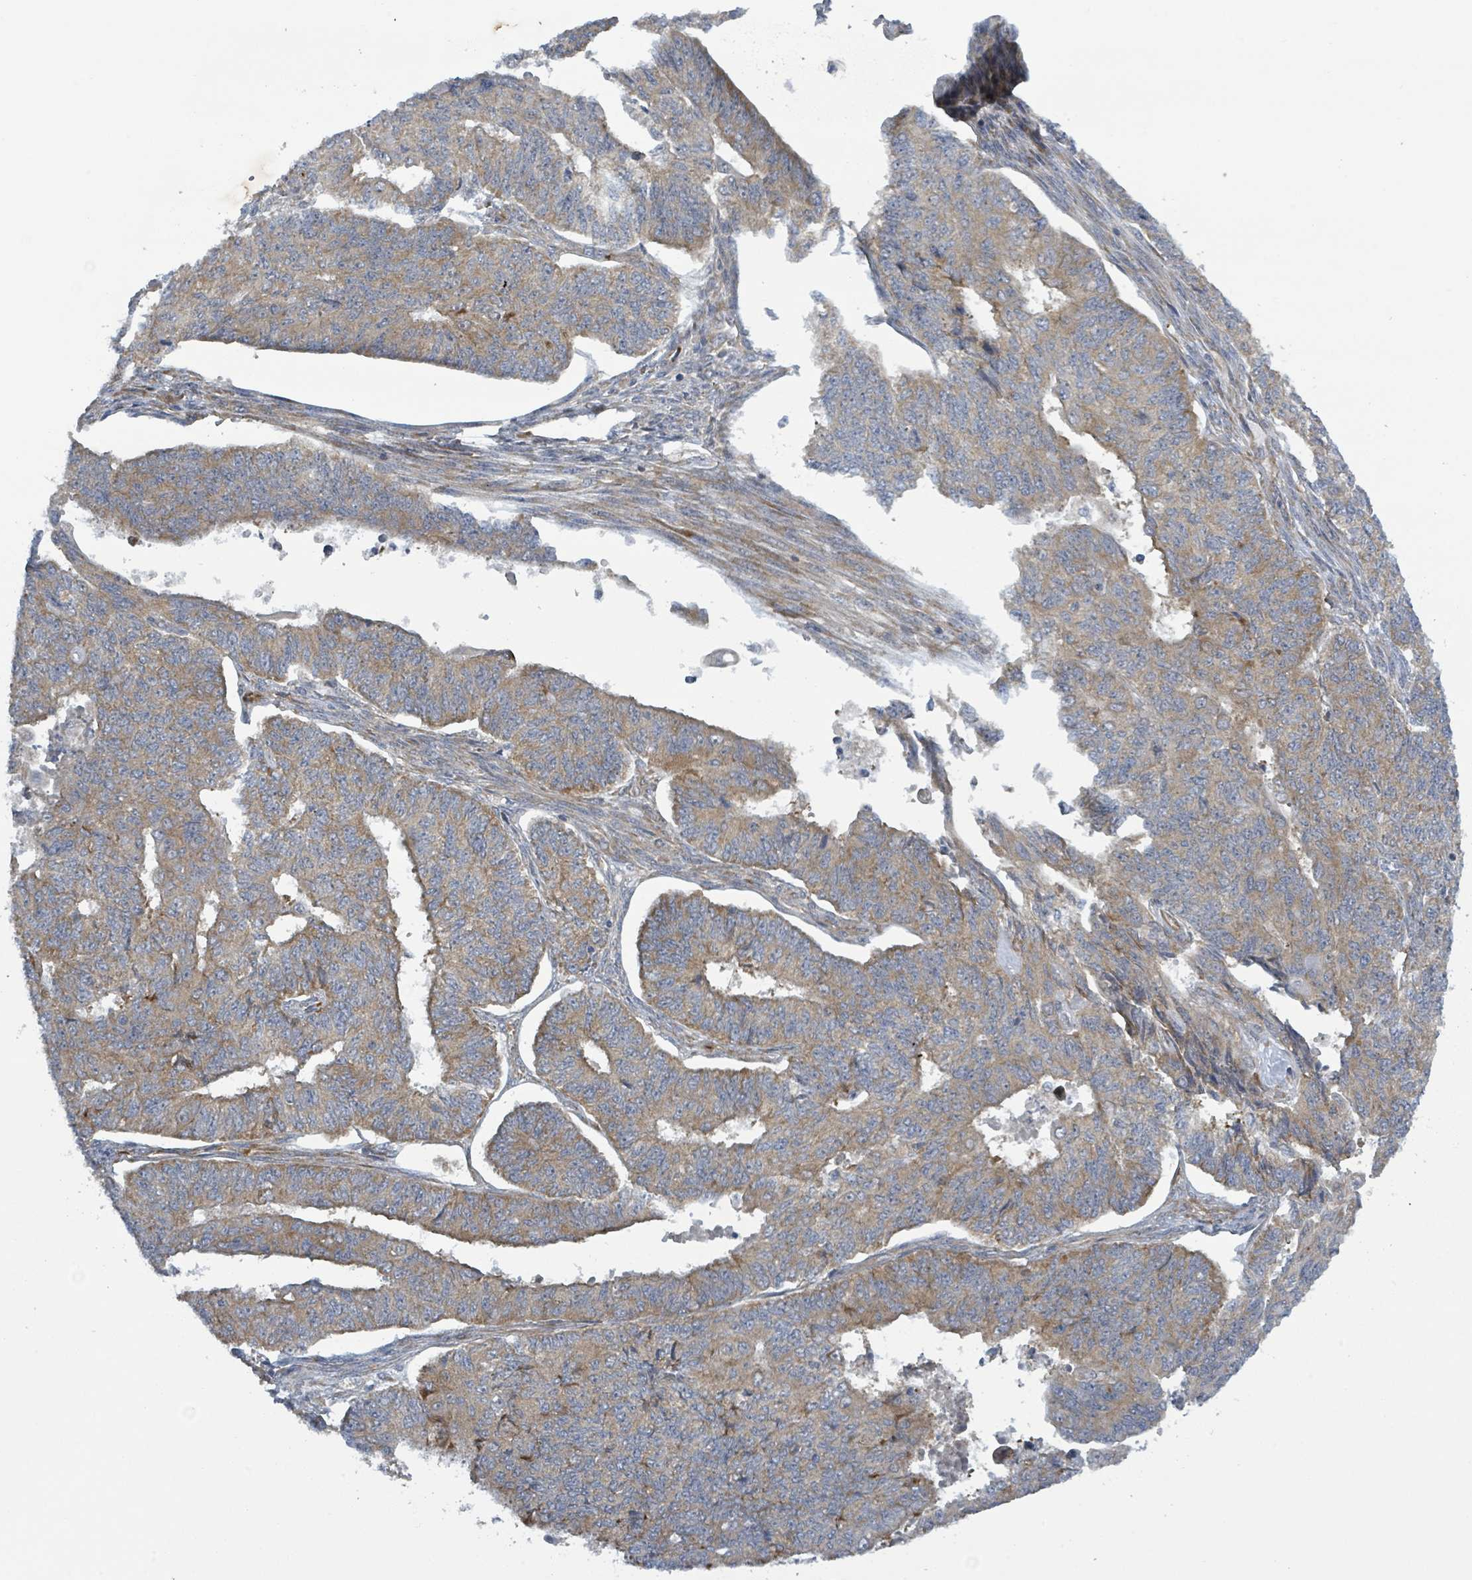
{"staining": {"intensity": "moderate", "quantity": ">75%", "location": "cytoplasmic/membranous"}, "tissue": "endometrial cancer", "cell_type": "Tumor cells", "image_type": "cancer", "snomed": [{"axis": "morphology", "description": "Adenocarcinoma, NOS"}, {"axis": "topography", "description": "Endometrium"}], "caption": "Endometrial cancer was stained to show a protein in brown. There is medium levels of moderate cytoplasmic/membranous staining in about >75% of tumor cells.", "gene": "RPL32", "patient": {"sex": "female", "age": 32}}